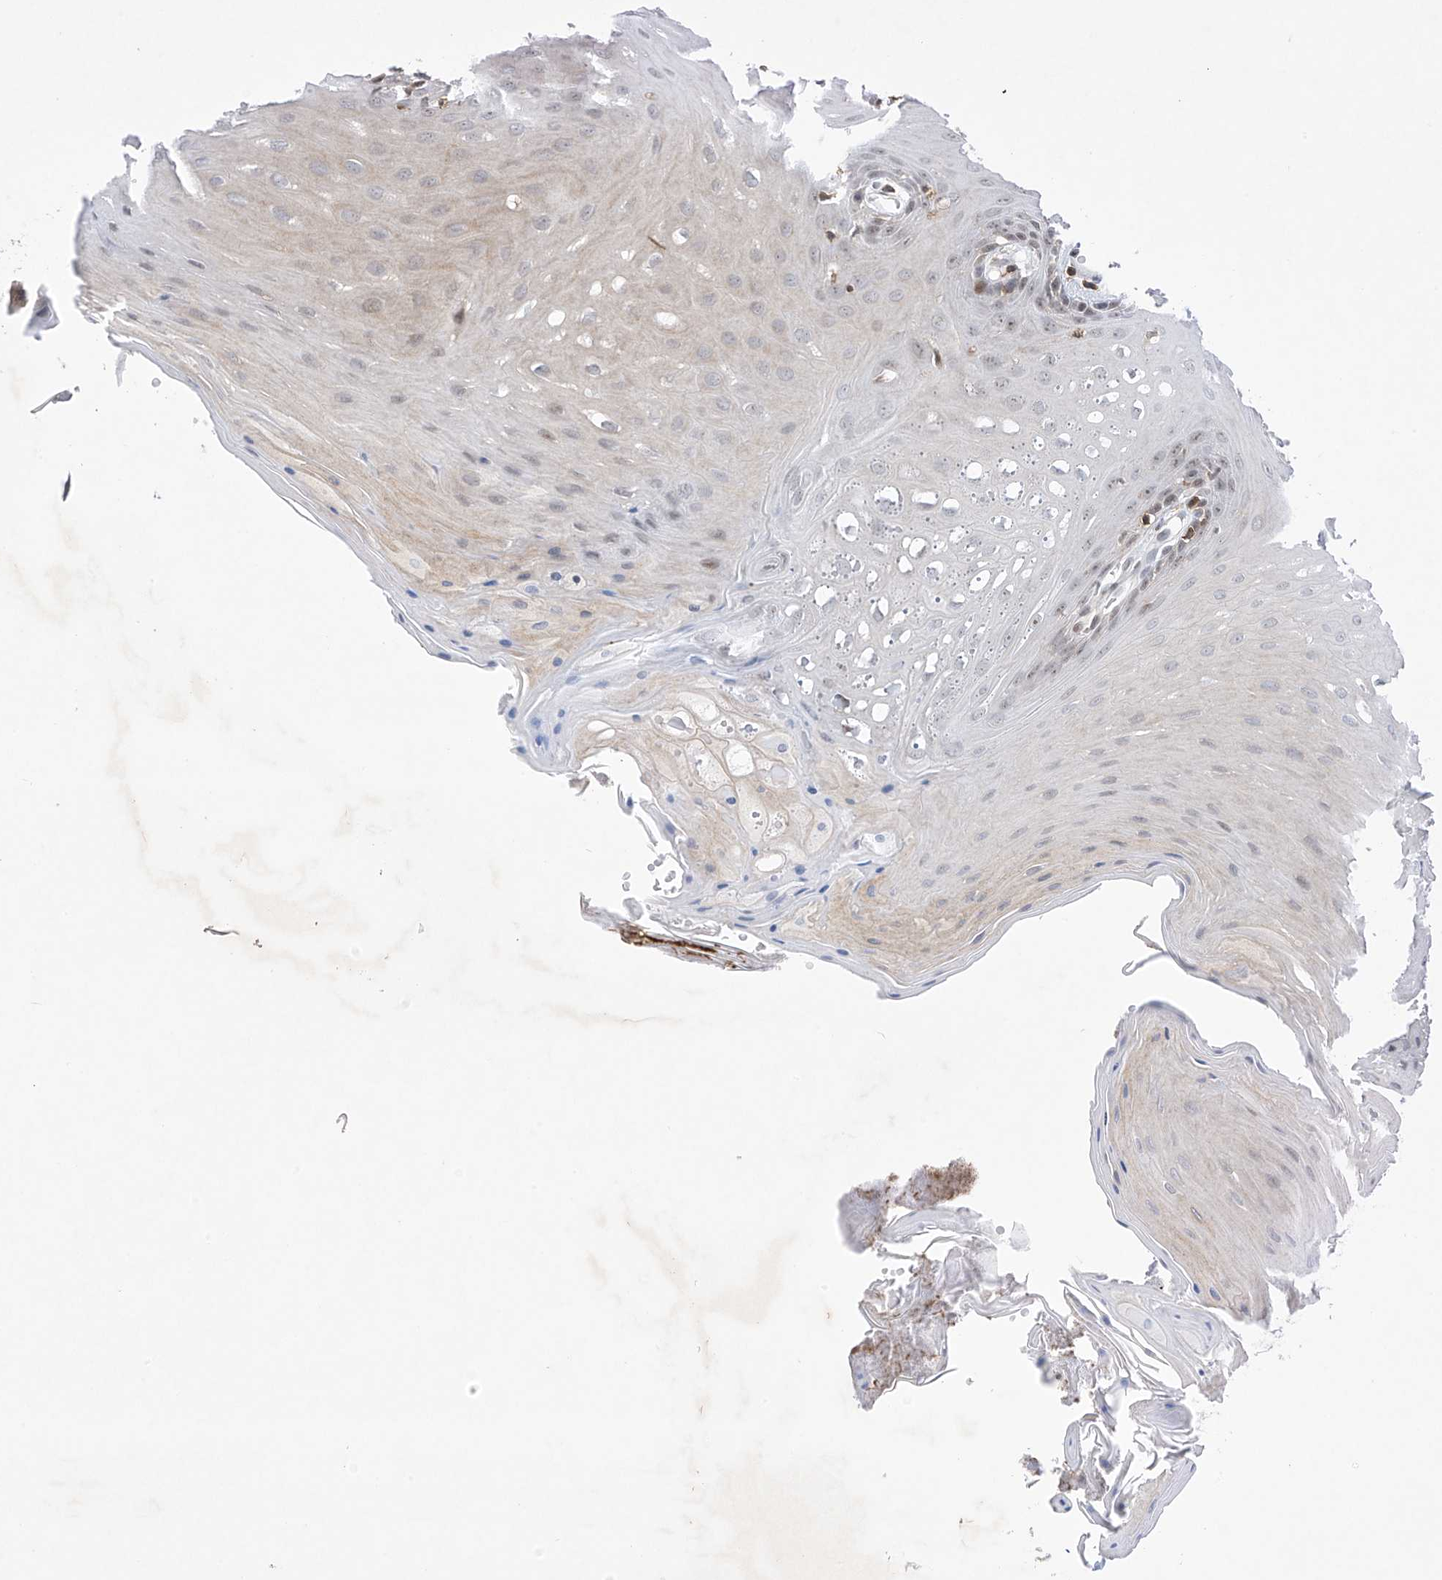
{"staining": {"intensity": "weak", "quantity": "<25%", "location": "nuclear"}, "tissue": "oral mucosa", "cell_type": "Squamous epithelial cells", "image_type": "normal", "snomed": [{"axis": "morphology", "description": "Normal tissue, NOS"}, {"axis": "morphology", "description": "Squamous cell carcinoma, NOS"}, {"axis": "topography", "description": "Skeletal muscle"}, {"axis": "topography", "description": "Oral tissue"}, {"axis": "topography", "description": "Salivary gland"}, {"axis": "topography", "description": "Head-Neck"}], "caption": "The photomicrograph reveals no staining of squamous epithelial cells in benign oral mucosa. (DAB immunohistochemistry visualized using brightfield microscopy, high magnification).", "gene": "MSL3", "patient": {"sex": "male", "age": 54}}